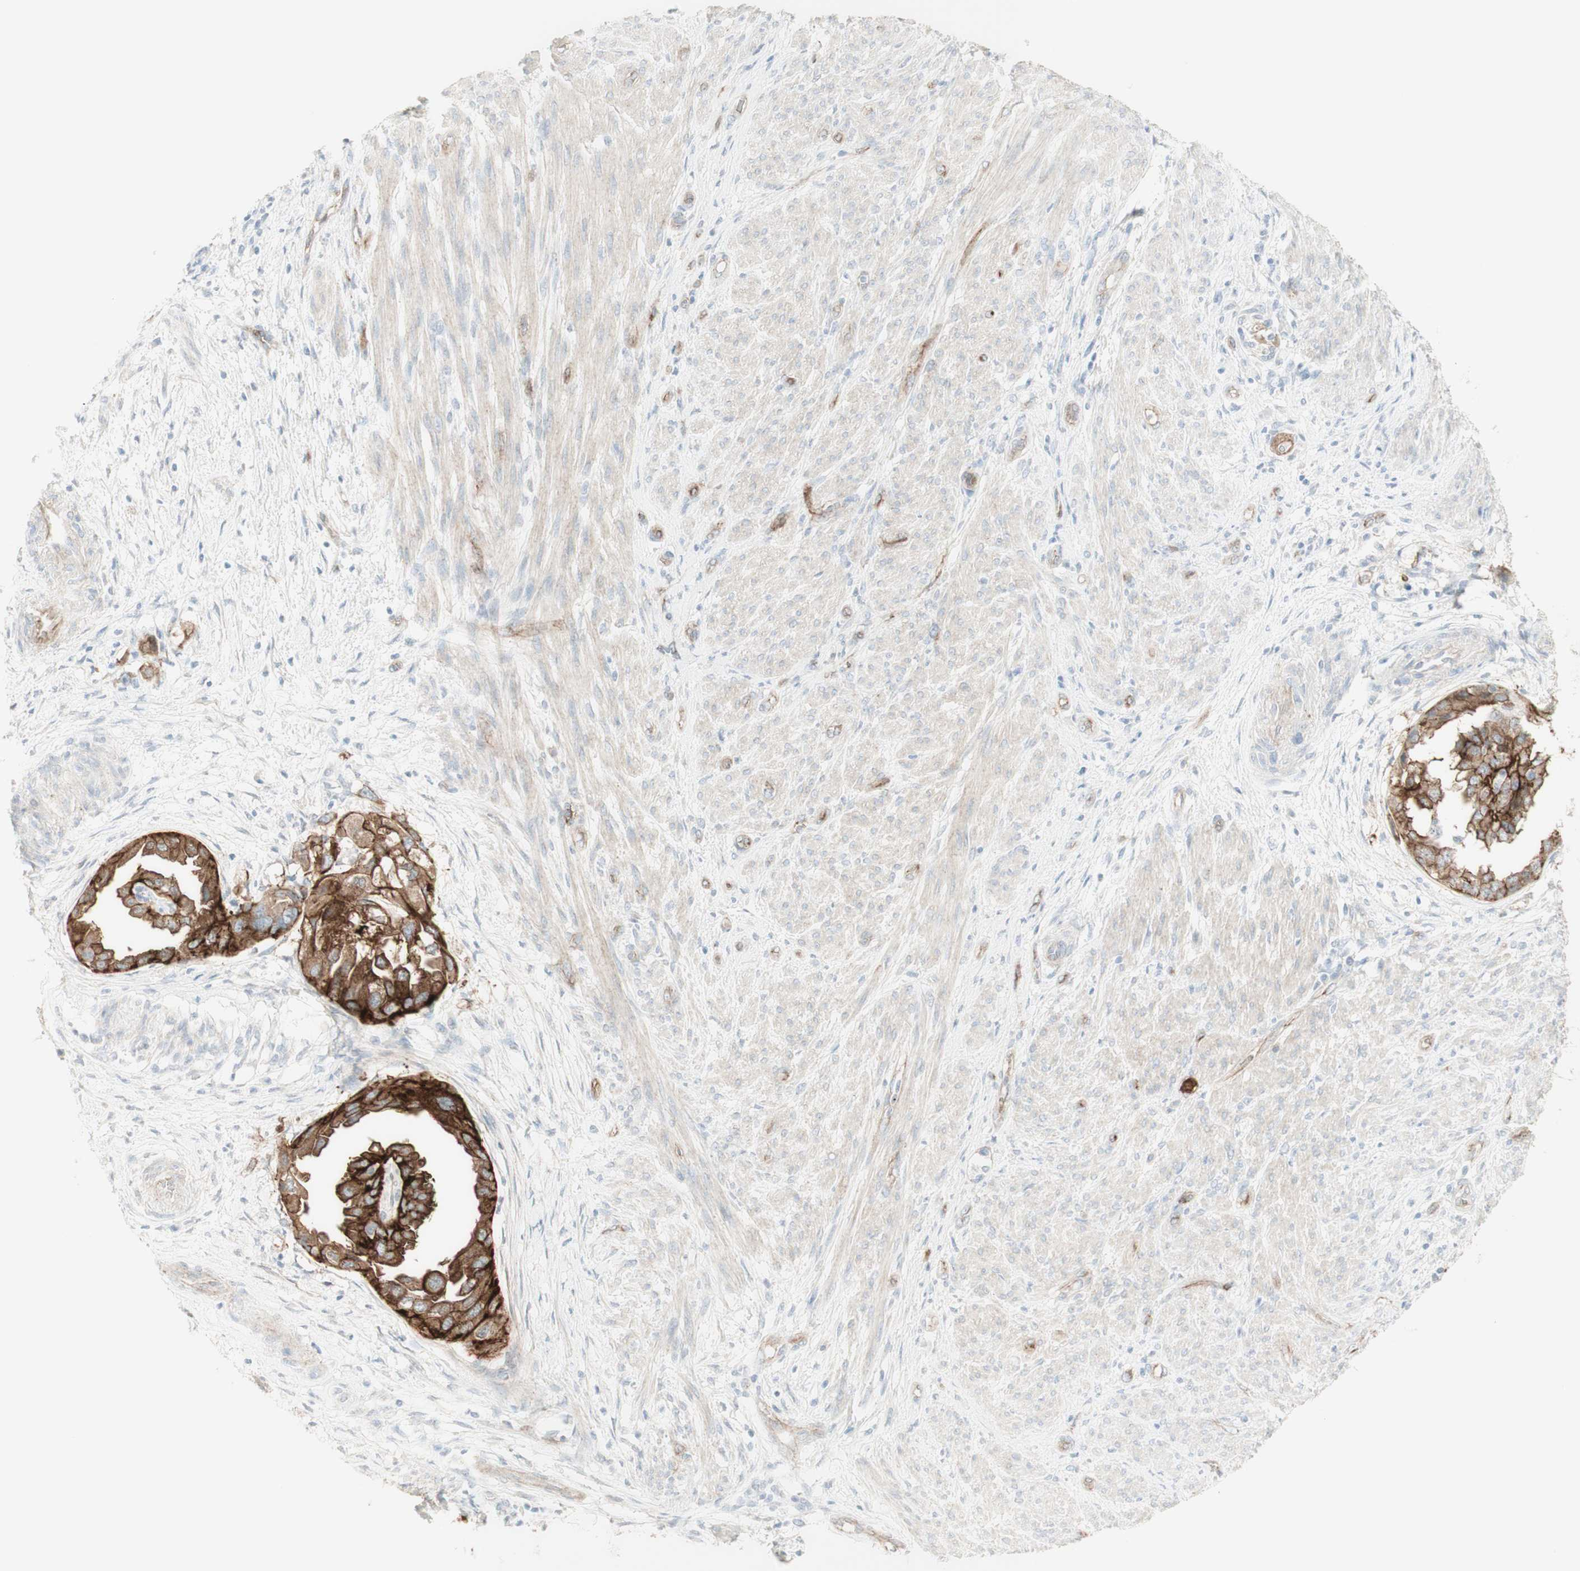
{"staining": {"intensity": "moderate", "quantity": "25%-75%", "location": "cytoplasmic/membranous"}, "tissue": "endometrial cancer", "cell_type": "Tumor cells", "image_type": "cancer", "snomed": [{"axis": "morphology", "description": "Adenocarcinoma, NOS"}, {"axis": "topography", "description": "Endometrium"}], "caption": "Endometrial adenocarcinoma was stained to show a protein in brown. There is medium levels of moderate cytoplasmic/membranous positivity in approximately 25%-75% of tumor cells.", "gene": "MYO6", "patient": {"sex": "female", "age": 85}}